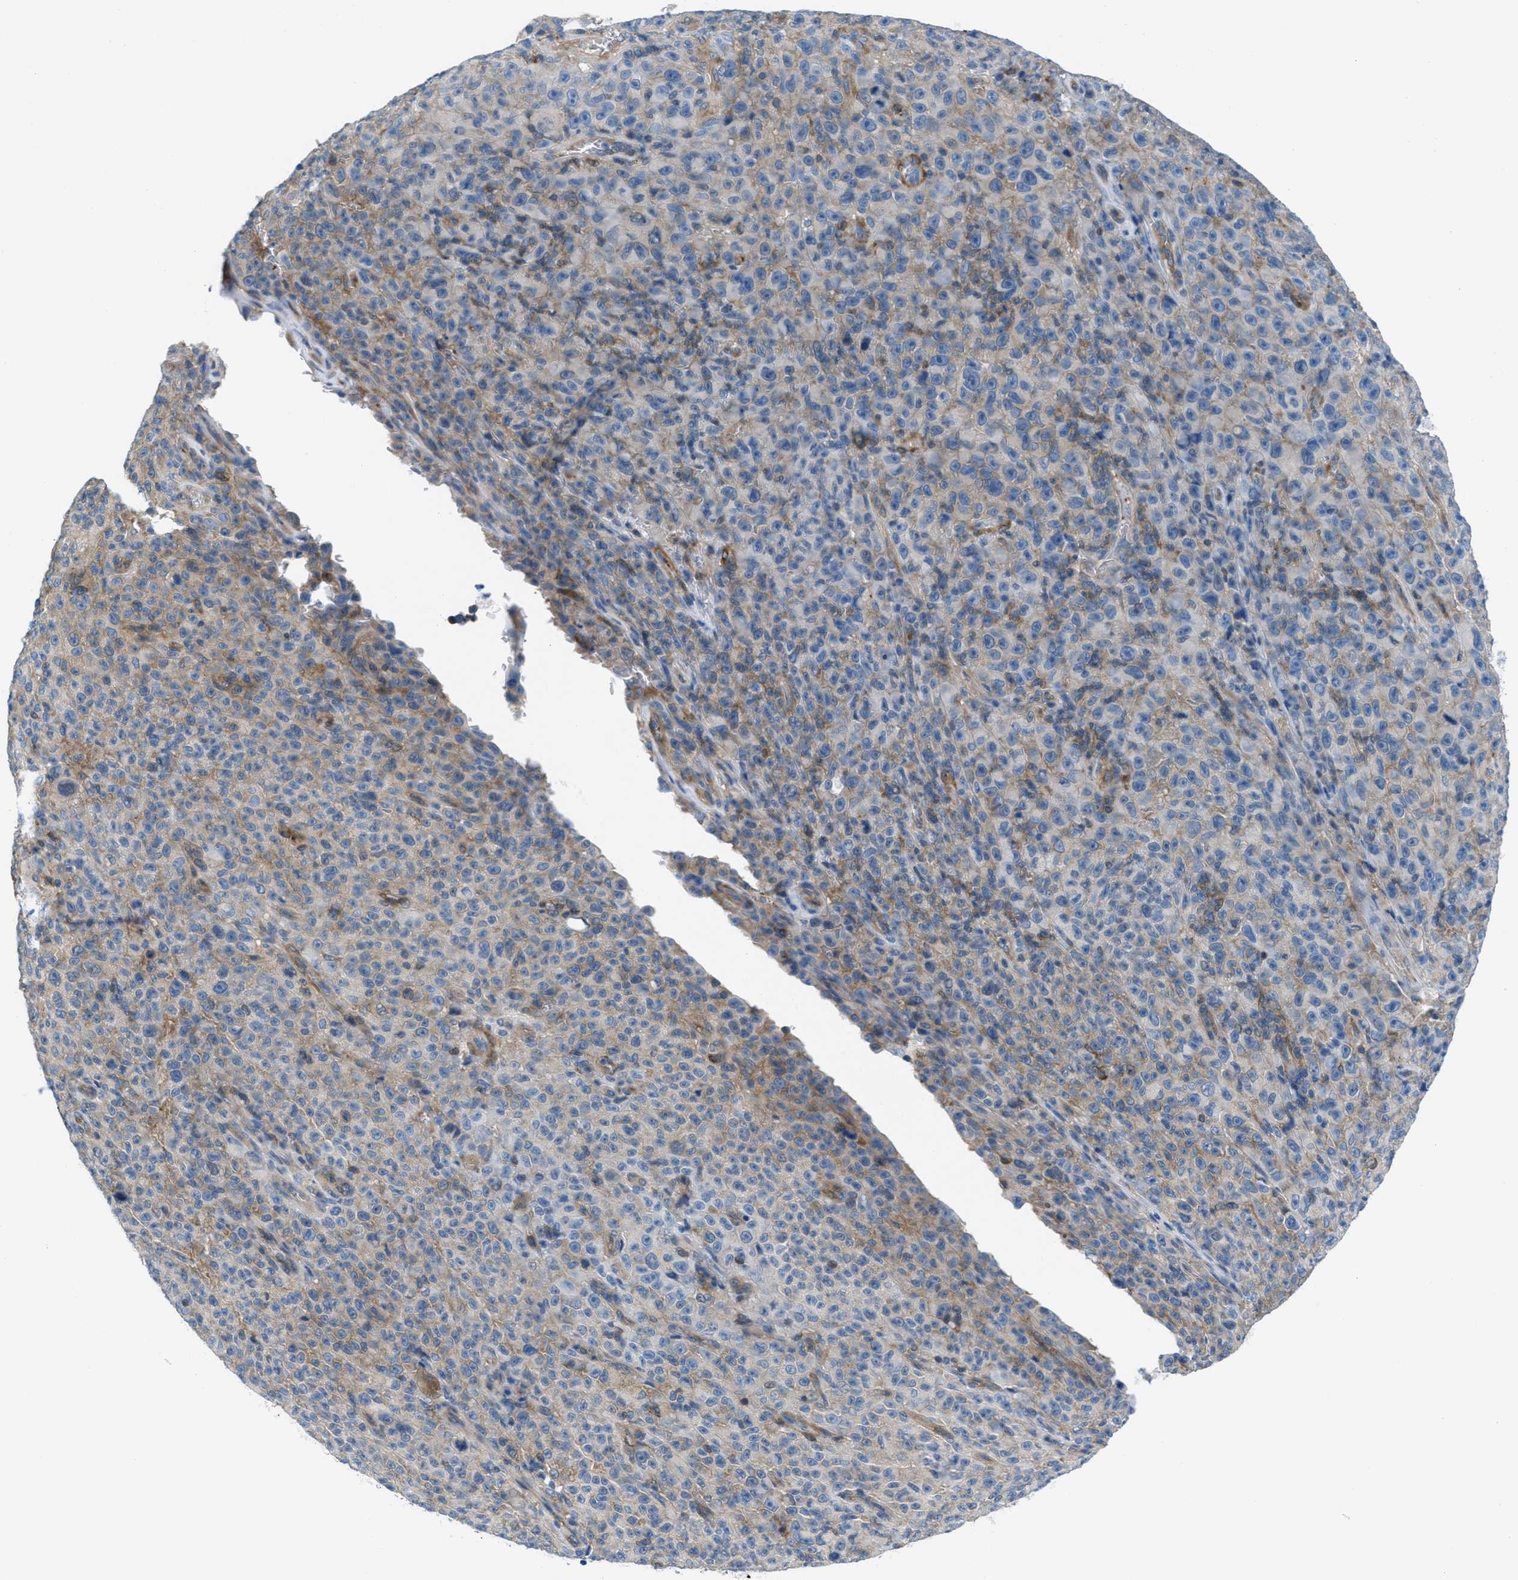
{"staining": {"intensity": "weak", "quantity": "25%-75%", "location": "cytoplasmic/membranous"}, "tissue": "melanoma", "cell_type": "Tumor cells", "image_type": "cancer", "snomed": [{"axis": "morphology", "description": "Malignant melanoma, NOS"}, {"axis": "topography", "description": "Skin"}], "caption": "Brown immunohistochemical staining in human malignant melanoma reveals weak cytoplasmic/membranous expression in about 25%-75% of tumor cells.", "gene": "MAPRE2", "patient": {"sex": "female", "age": 82}}